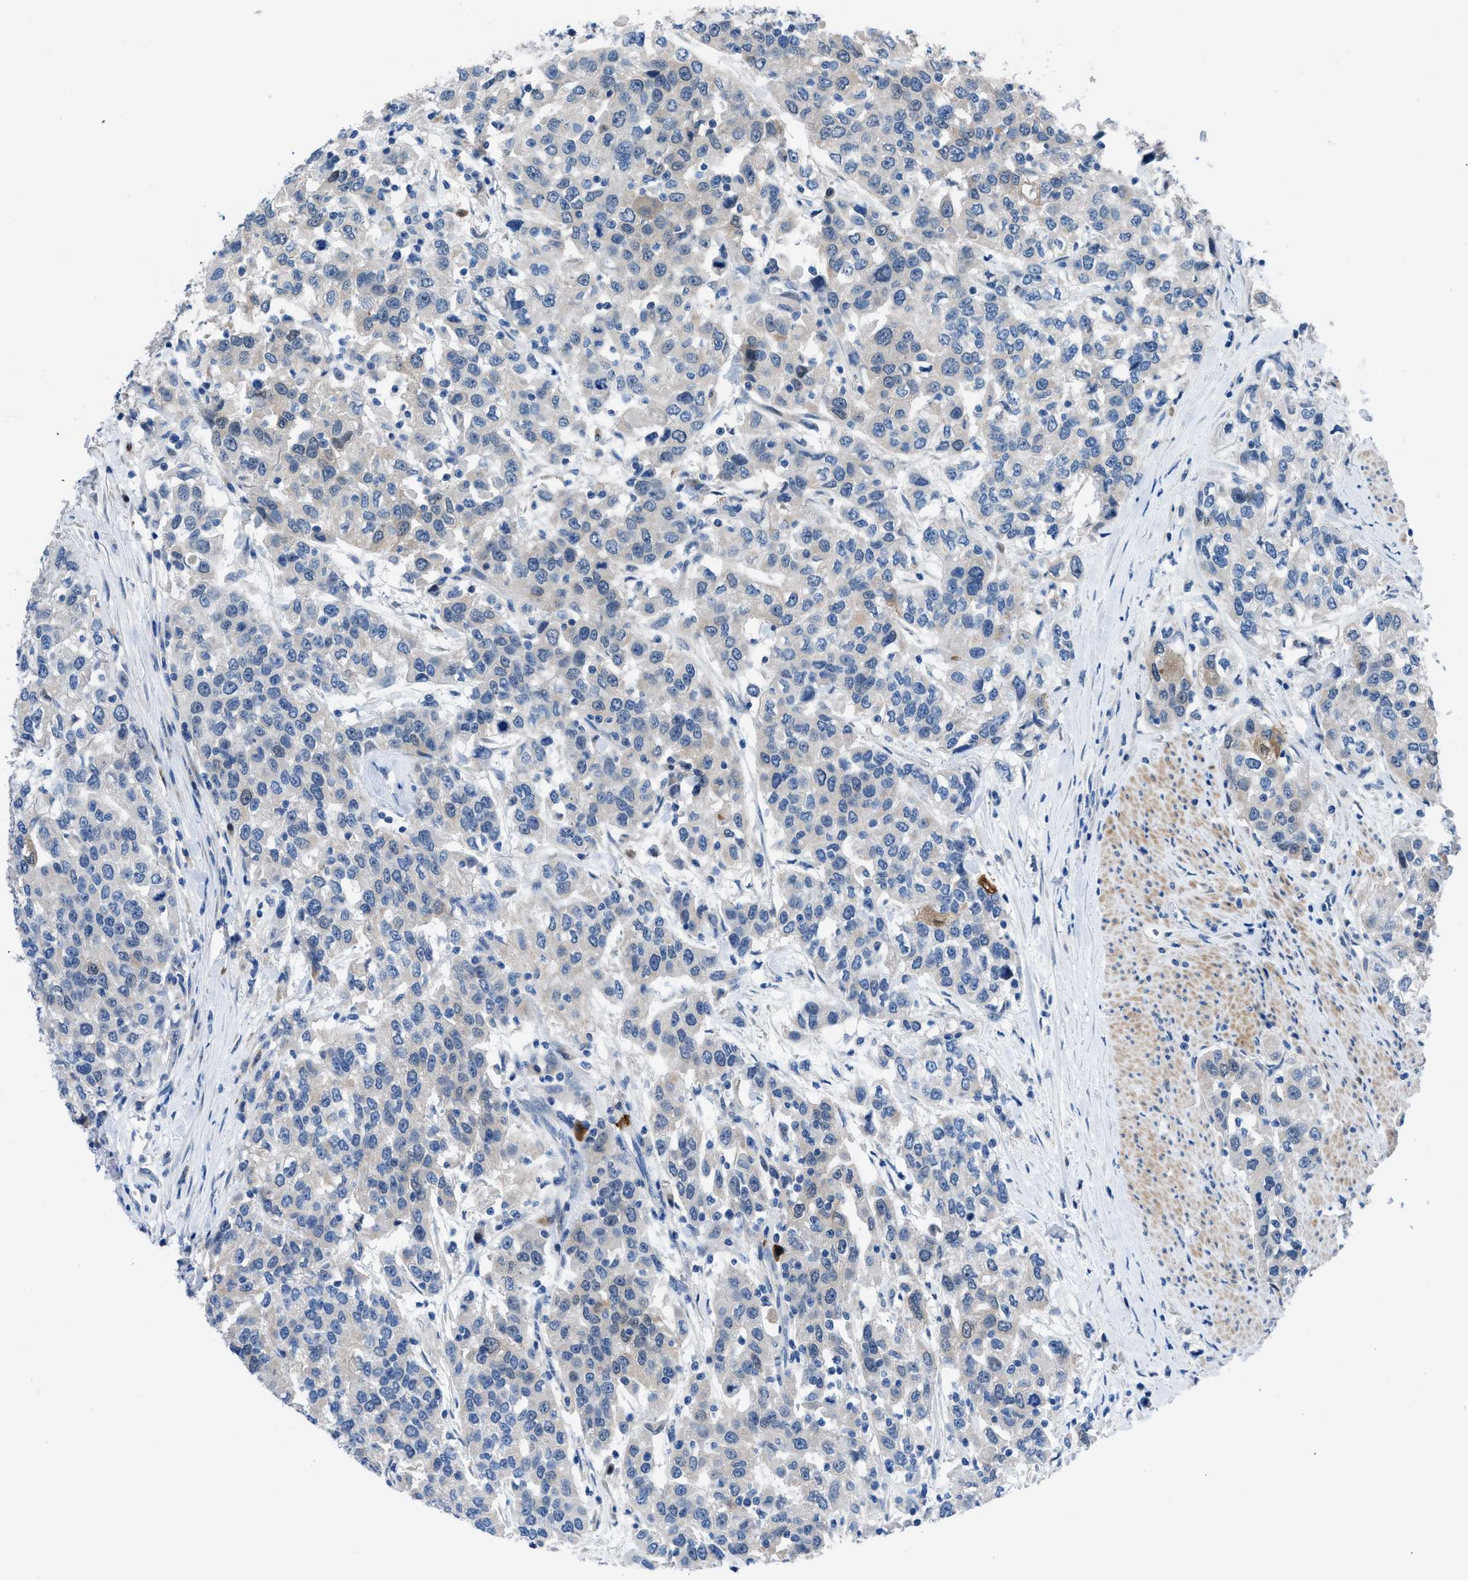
{"staining": {"intensity": "weak", "quantity": "<25%", "location": "cytoplasmic/membranous"}, "tissue": "urothelial cancer", "cell_type": "Tumor cells", "image_type": "cancer", "snomed": [{"axis": "morphology", "description": "Urothelial carcinoma, High grade"}, {"axis": "topography", "description": "Urinary bladder"}], "caption": "A histopathology image of human urothelial cancer is negative for staining in tumor cells.", "gene": "UAP1", "patient": {"sex": "female", "age": 80}}